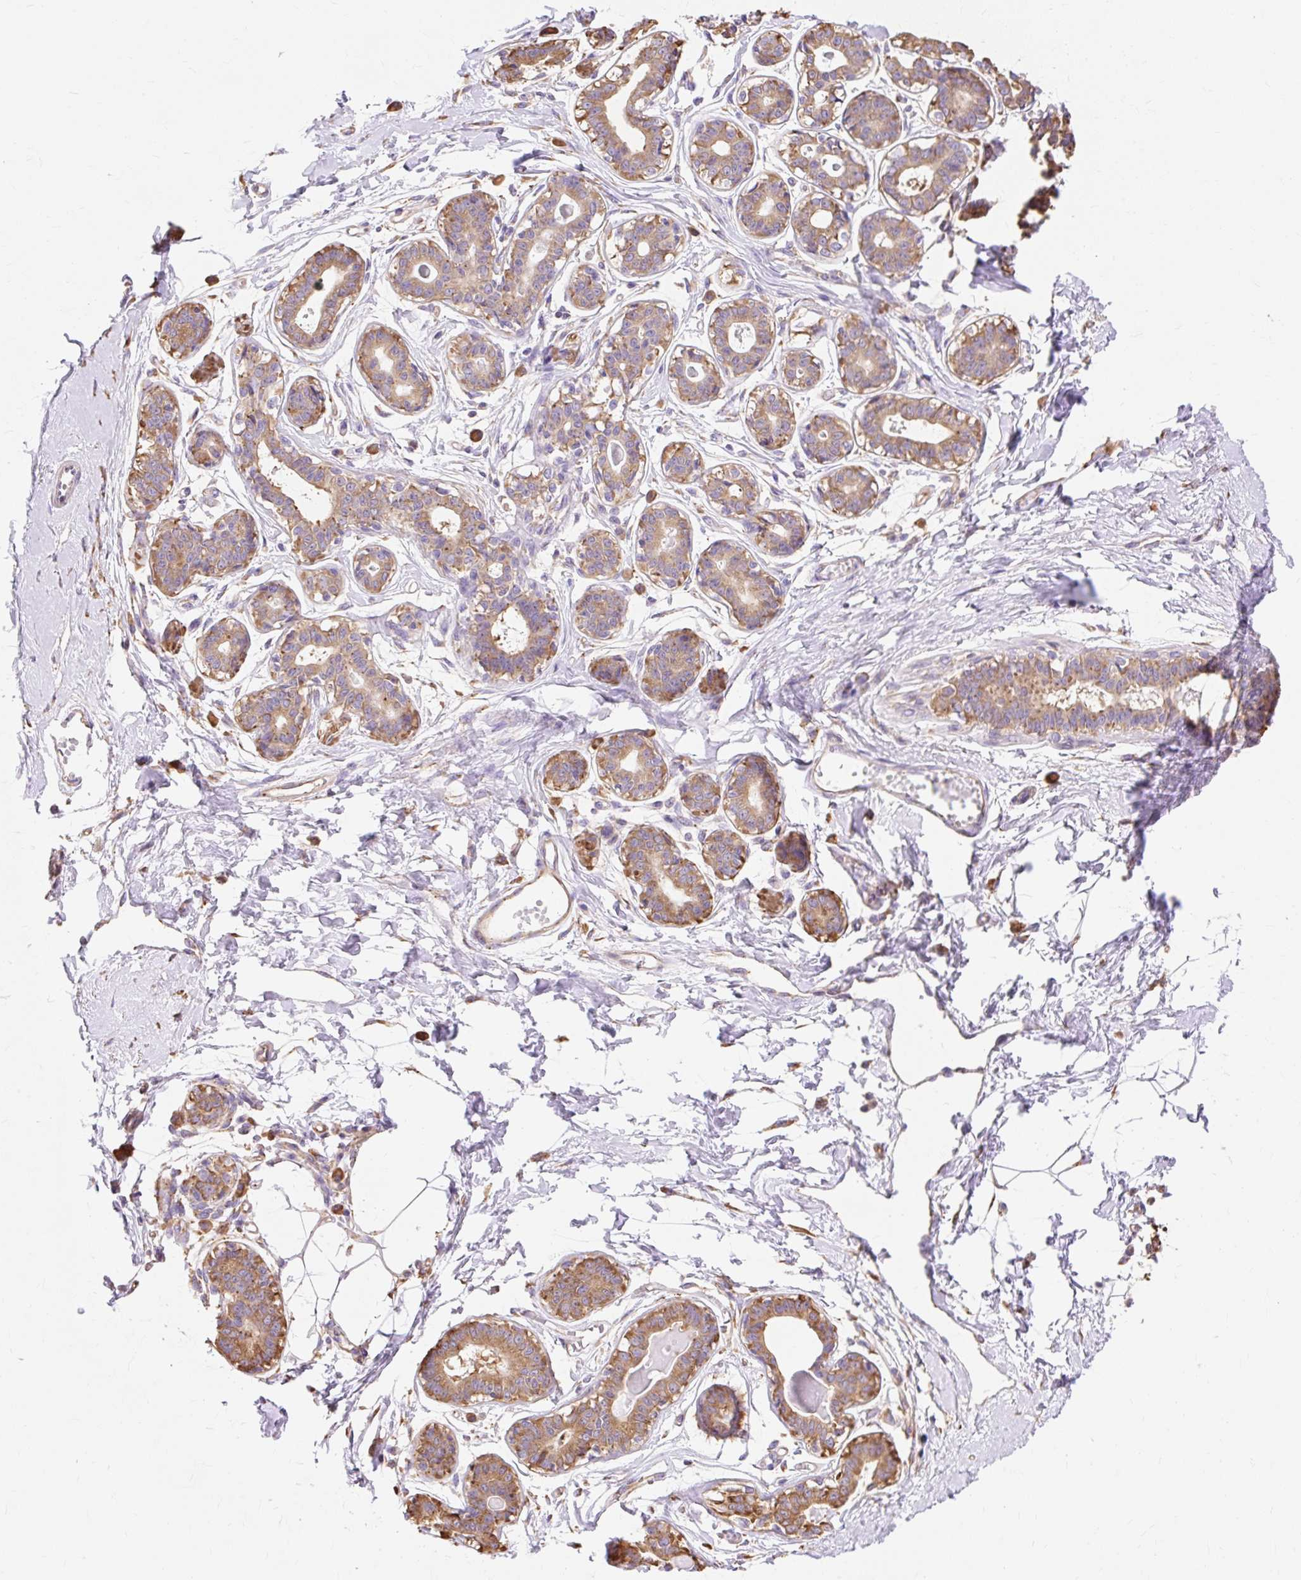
{"staining": {"intensity": "weak", "quantity": "25%-75%", "location": "cytoplasmic/membranous"}, "tissue": "breast", "cell_type": "Adipocytes", "image_type": "normal", "snomed": [{"axis": "morphology", "description": "Normal tissue, NOS"}, {"axis": "topography", "description": "Breast"}], "caption": "Breast stained for a protein demonstrates weak cytoplasmic/membranous positivity in adipocytes. The staining was performed using DAB to visualize the protein expression in brown, while the nuclei were stained in blue with hematoxylin (Magnification: 20x).", "gene": "ENSG00000260836", "patient": {"sex": "female", "age": 45}}